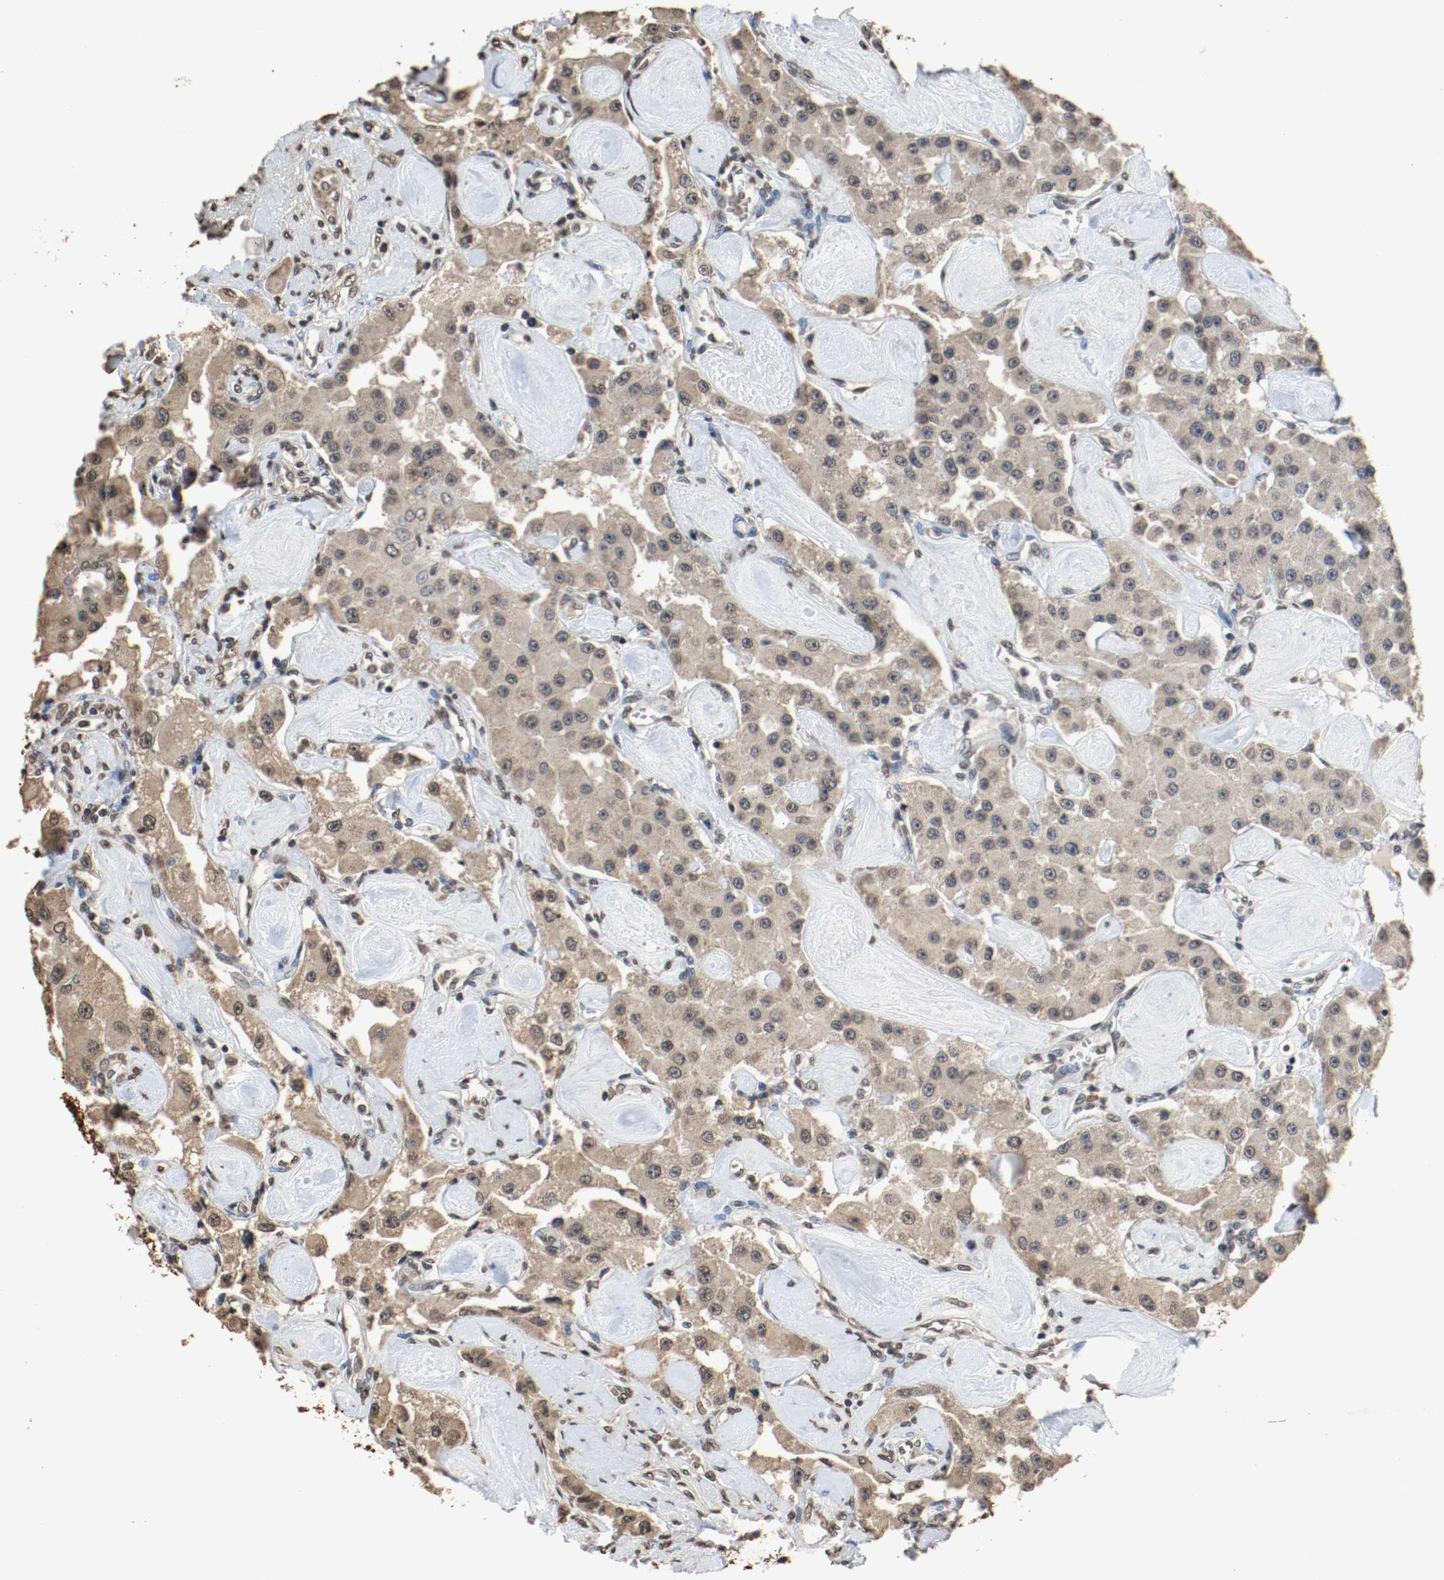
{"staining": {"intensity": "weak", "quantity": ">75%", "location": "cytoplasmic/membranous"}, "tissue": "carcinoid", "cell_type": "Tumor cells", "image_type": "cancer", "snomed": [{"axis": "morphology", "description": "Carcinoid, malignant, NOS"}, {"axis": "topography", "description": "Pancreas"}], "caption": "High-power microscopy captured an IHC micrograph of carcinoid (malignant), revealing weak cytoplasmic/membranous expression in approximately >75% of tumor cells.", "gene": "RTN4", "patient": {"sex": "male", "age": 41}}